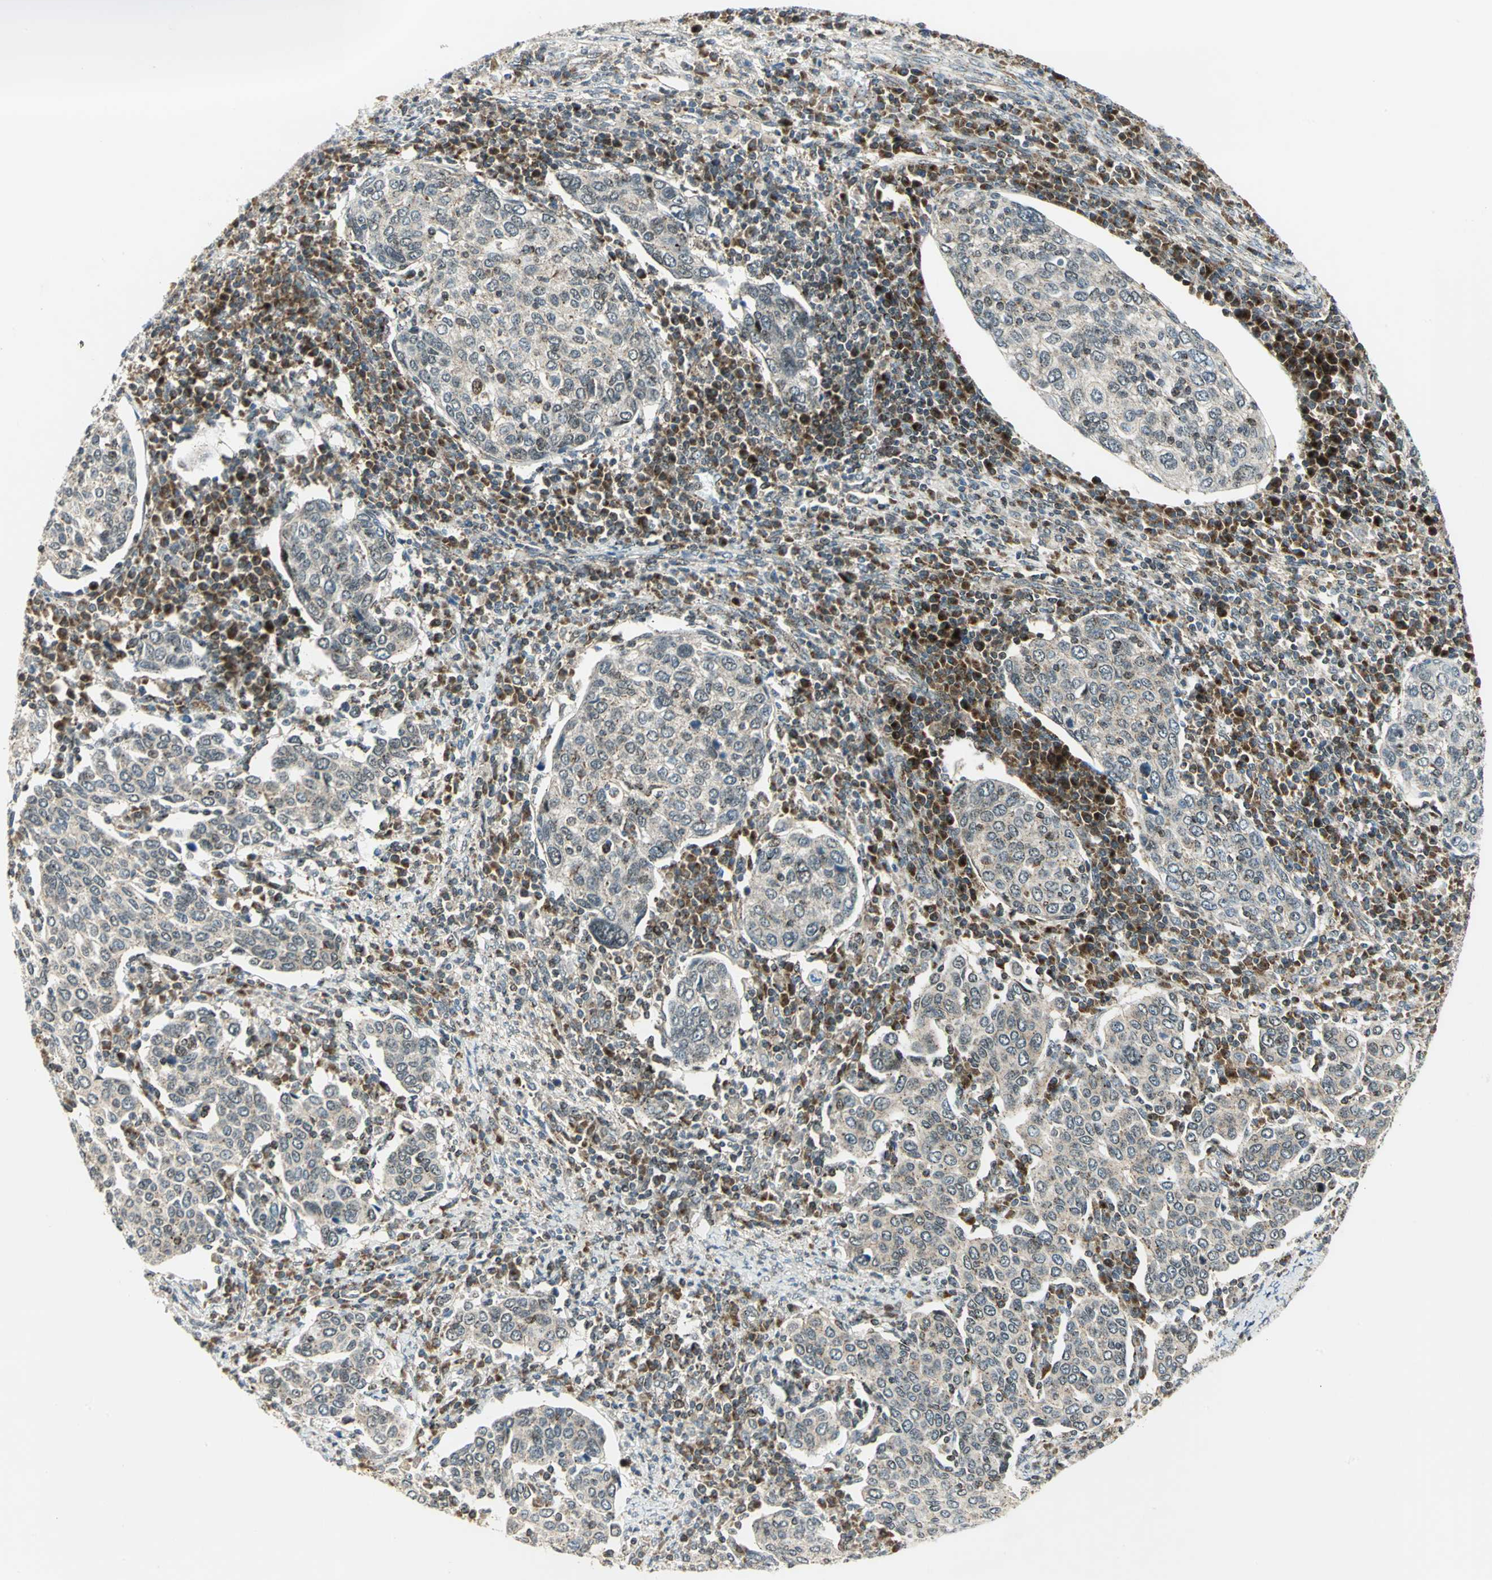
{"staining": {"intensity": "weak", "quantity": "25%-75%", "location": "cytoplasmic/membranous"}, "tissue": "cervical cancer", "cell_type": "Tumor cells", "image_type": "cancer", "snomed": [{"axis": "morphology", "description": "Squamous cell carcinoma, NOS"}, {"axis": "topography", "description": "Cervix"}], "caption": "Protein staining of cervical cancer tissue displays weak cytoplasmic/membranous positivity in approximately 25%-75% of tumor cells. The staining is performed using DAB brown chromogen to label protein expression. The nuclei are counter-stained blue using hematoxylin.", "gene": "ATP6V1A", "patient": {"sex": "female", "age": 40}}